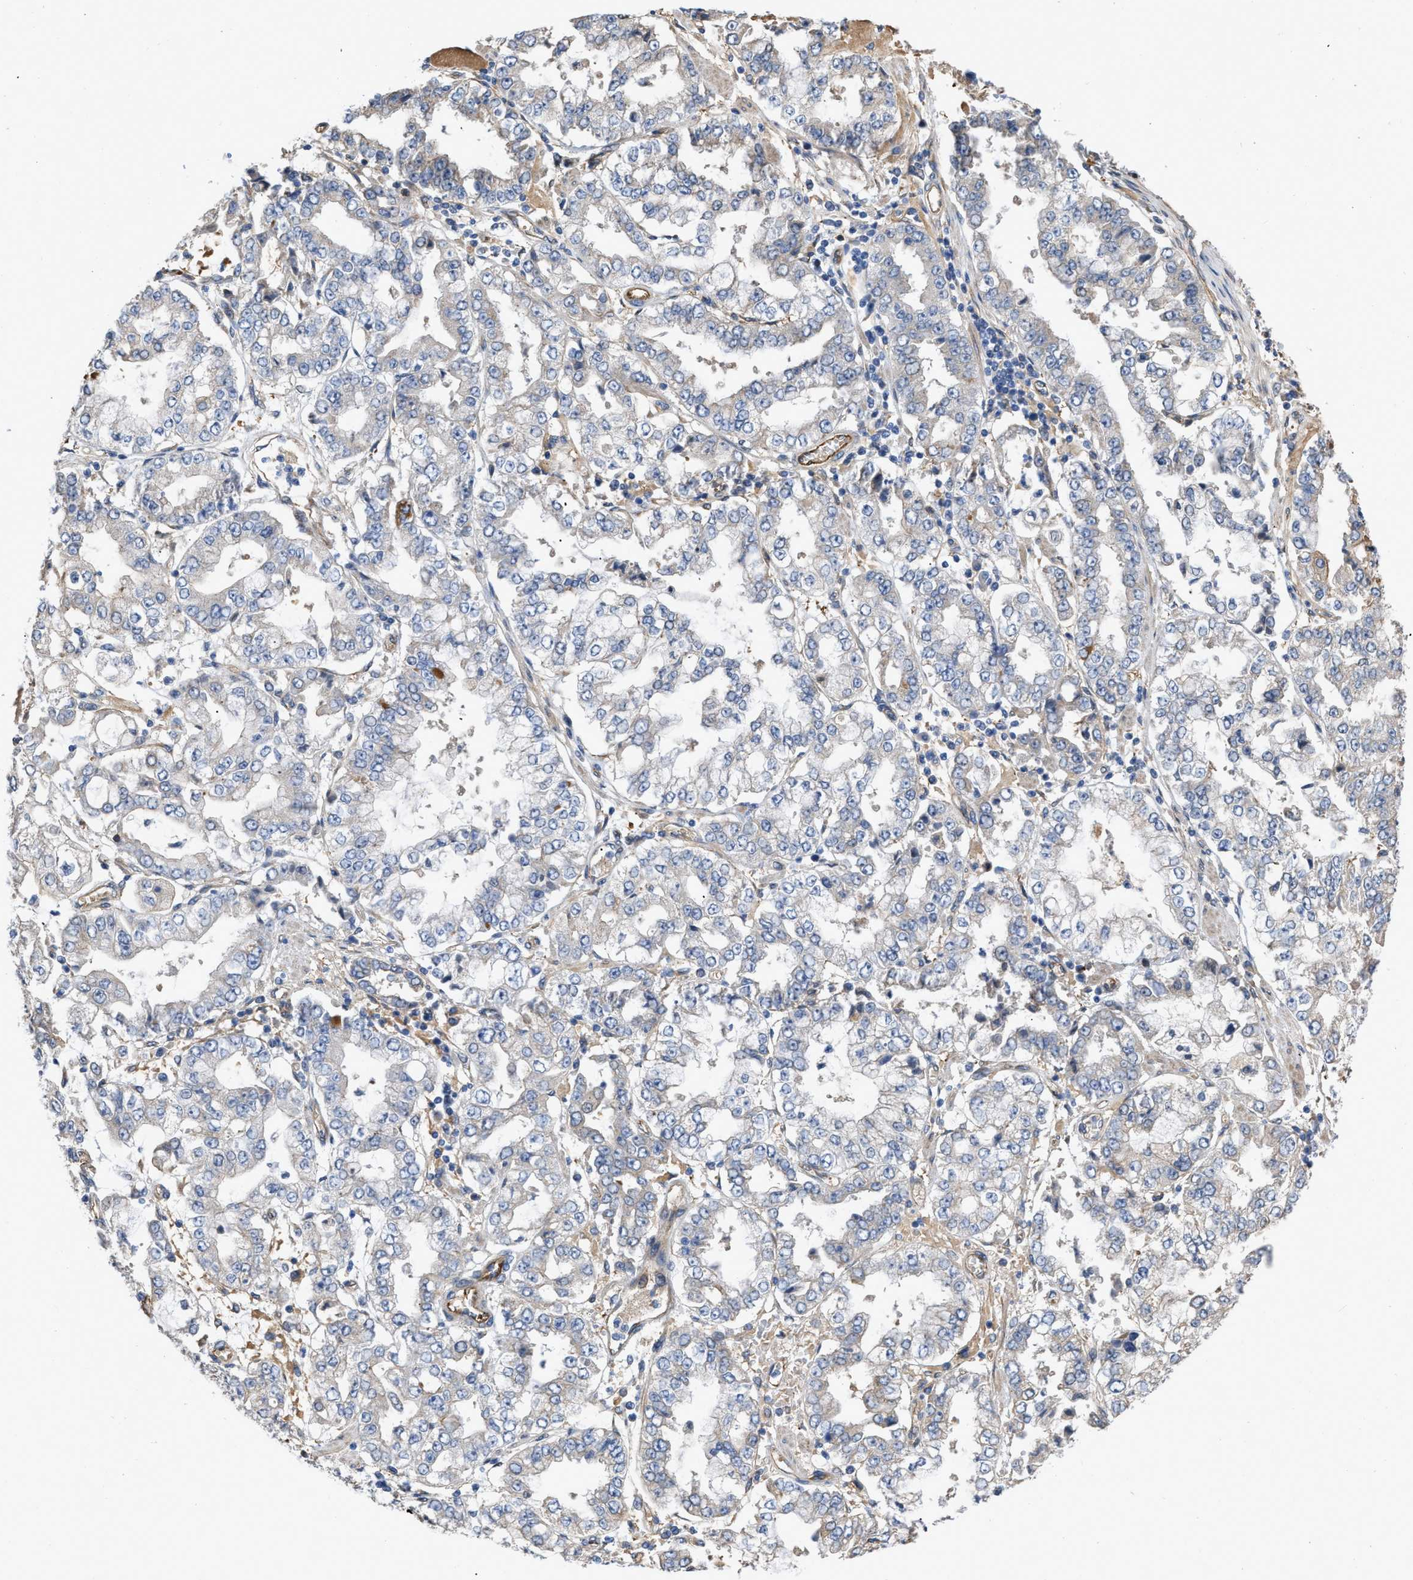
{"staining": {"intensity": "negative", "quantity": "none", "location": "none"}, "tissue": "stomach cancer", "cell_type": "Tumor cells", "image_type": "cancer", "snomed": [{"axis": "morphology", "description": "Adenocarcinoma, NOS"}, {"axis": "topography", "description": "Stomach"}], "caption": "Immunohistochemical staining of stomach cancer exhibits no significant staining in tumor cells. (Stains: DAB immunohistochemistry with hematoxylin counter stain, Microscopy: brightfield microscopy at high magnification).", "gene": "SLC4A11", "patient": {"sex": "male", "age": 76}}